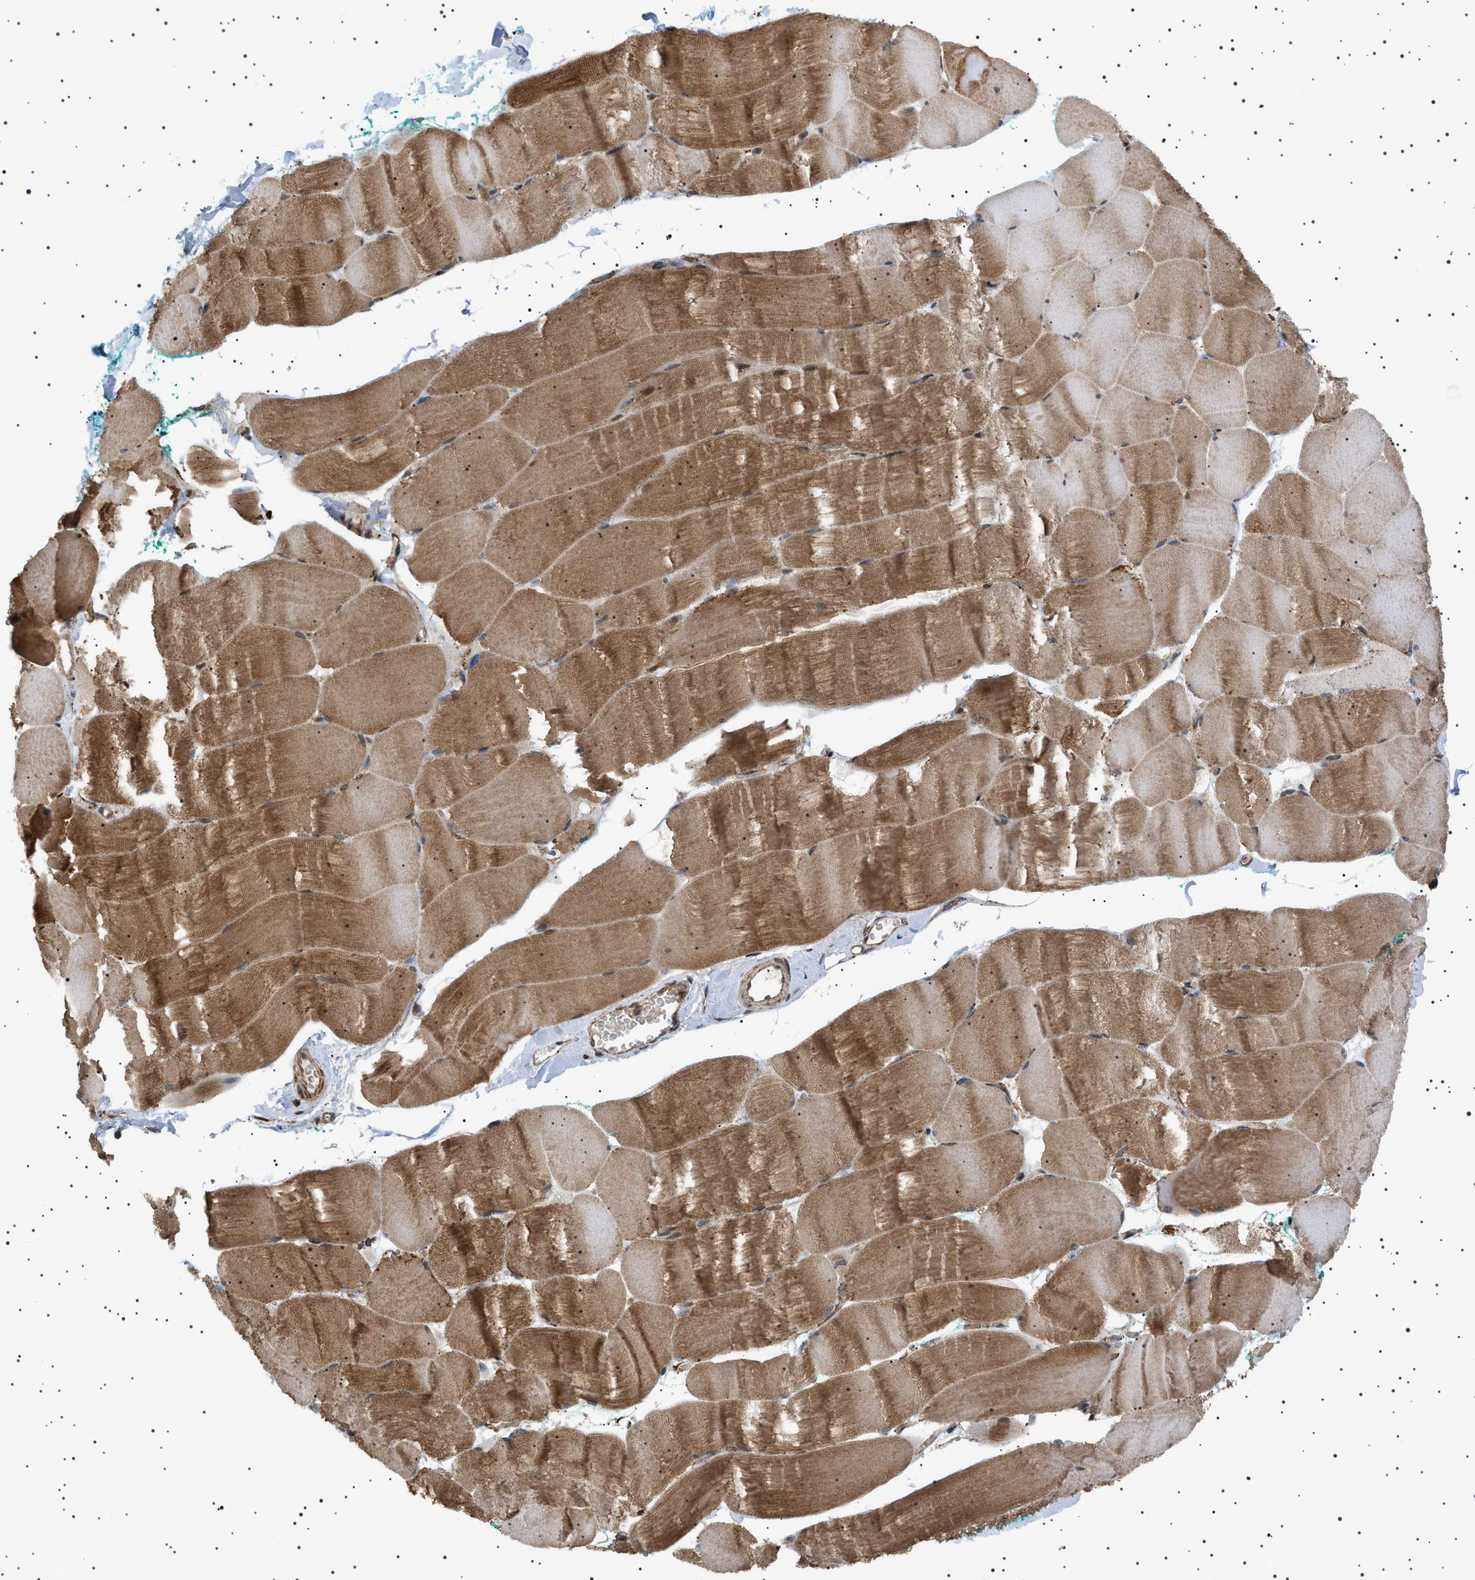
{"staining": {"intensity": "moderate", "quantity": ">75%", "location": "cytoplasmic/membranous"}, "tissue": "skeletal muscle", "cell_type": "Myocytes", "image_type": "normal", "snomed": [{"axis": "morphology", "description": "Normal tissue, NOS"}, {"axis": "morphology", "description": "Squamous cell carcinoma, NOS"}, {"axis": "topography", "description": "Skeletal muscle"}], "caption": "Brown immunohistochemical staining in unremarkable human skeletal muscle reveals moderate cytoplasmic/membranous staining in about >75% of myocytes. (DAB (3,3'-diaminobenzidine) IHC, brown staining for protein, blue staining for nuclei).", "gene": "MELK", "patient": {"sex": "male", "age": 51}}